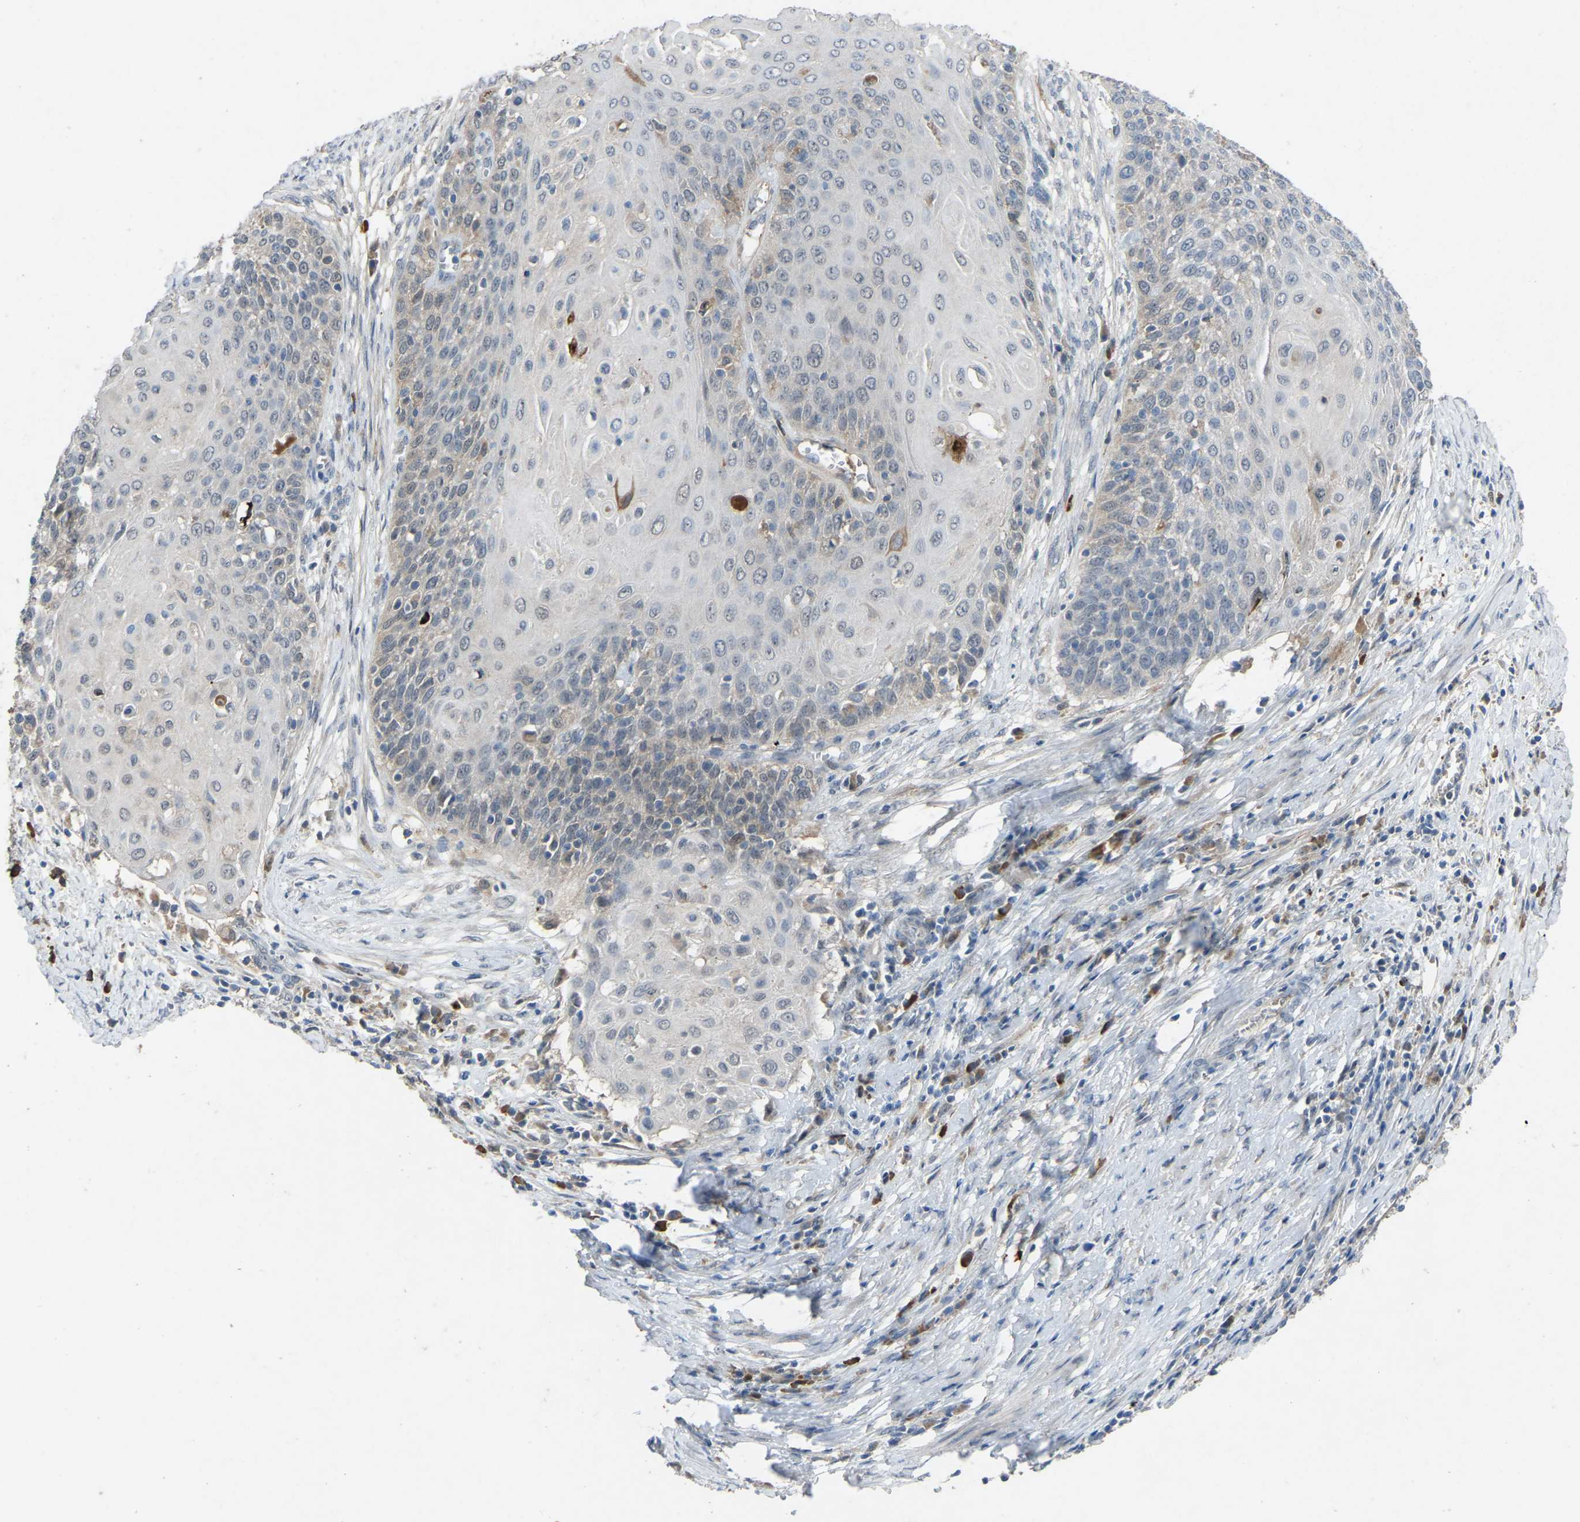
{"staining": {"intensity": "negative", "quantity": "none", "location": "none"}, "tissue": "cervical cancer", "cell_type": "Tumor cells", "image_type": "cancer", "snomed": [{"axis": "morphology", "description": "Squamous cell carcinoma, NOS"}, {"axis": "topography", "description": "Cervix"}], "caption": "Micrograph shows no significant protein positivity in tumor cells of squamous cell carcinoma (cervical).", "gene": "FHIT", "patient": {"sex": "female", "age": 39}}